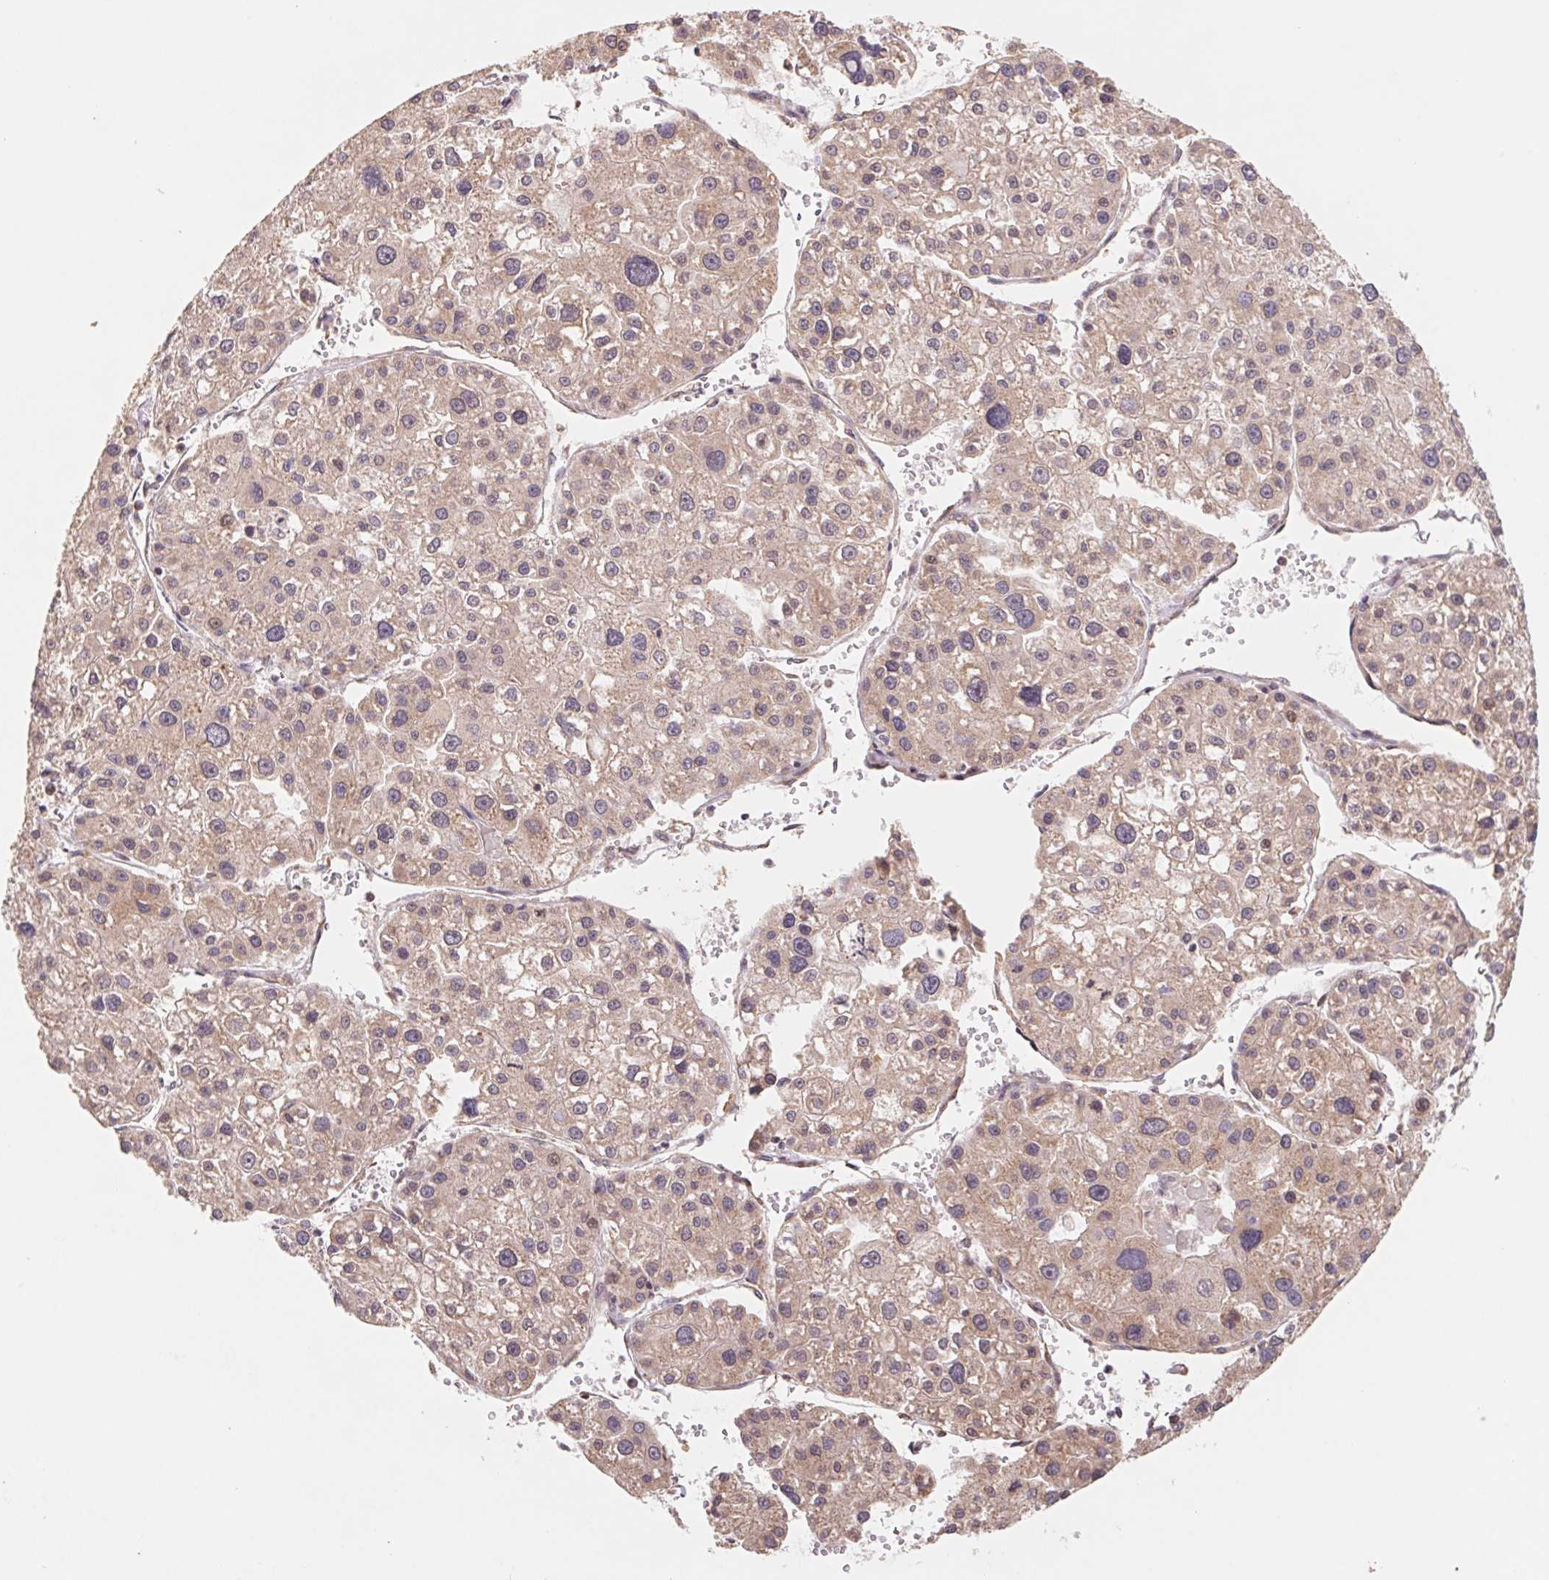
{"staining": {"intensity": "weak", "quantity": "25%-75%", "location": "cytoplasmic/membranous"}, "tissue": "liver cancer", "cell_type": "Tumor cells", "image_type": "cancer", "snomed": [{"axis": "morphology", "description": "Carcinoma, Hepatocellular, NOS"}, {"axis": "topography", "description": "Liver"}], "caption": "DAB (3,3'-diaminobenzidine) immunohistochemical staining of human liver cancer (hepatocellular carcinoma) reveals weak cytoplasmic/membranous protein positivity in about 25%-75% of tumor cells. (Brightfield microscopy of DAB IHC at high magnification).", "gene": "RPL27A", "patient": {"sex": "male", "age": 73}}